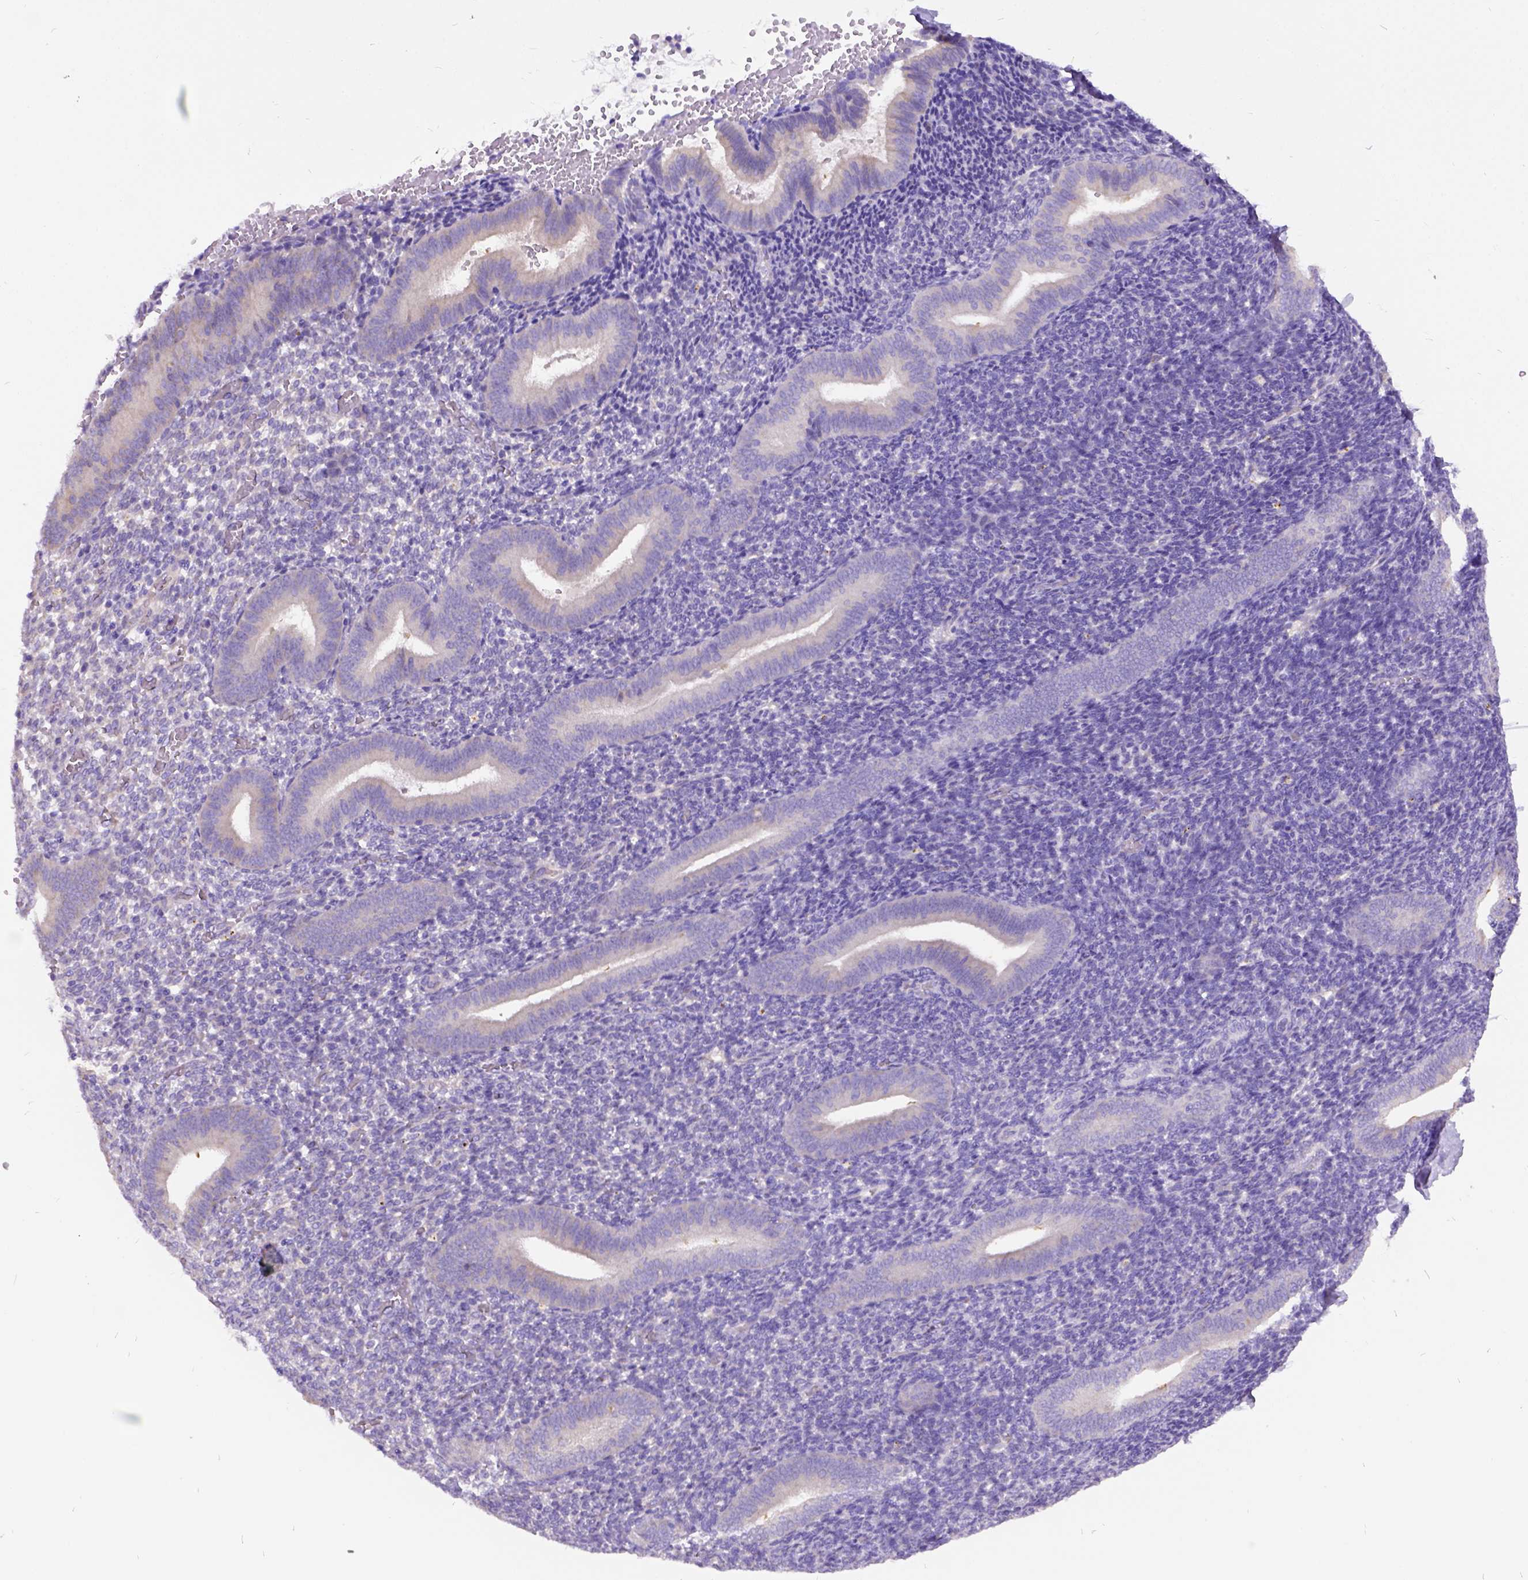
{"staining": {"intensity": "negative", "quantity": "none", "location": "none"}, "tissue": "endometrium", "cell_type": "Cells in endometrial stroma", "image_type": "normal", "snomed": [{"axis": "morphology", "description": "Normal tissue, NOS"}, {"axis": "topography", "description": "Endometrium"}], "caption": "This is an IHC histopathology image of benign human endometrium. There is no expression in cells in endometrial stroma.", "gene": "CFAP54", "patient": {"sex": "female", "age": 25}}